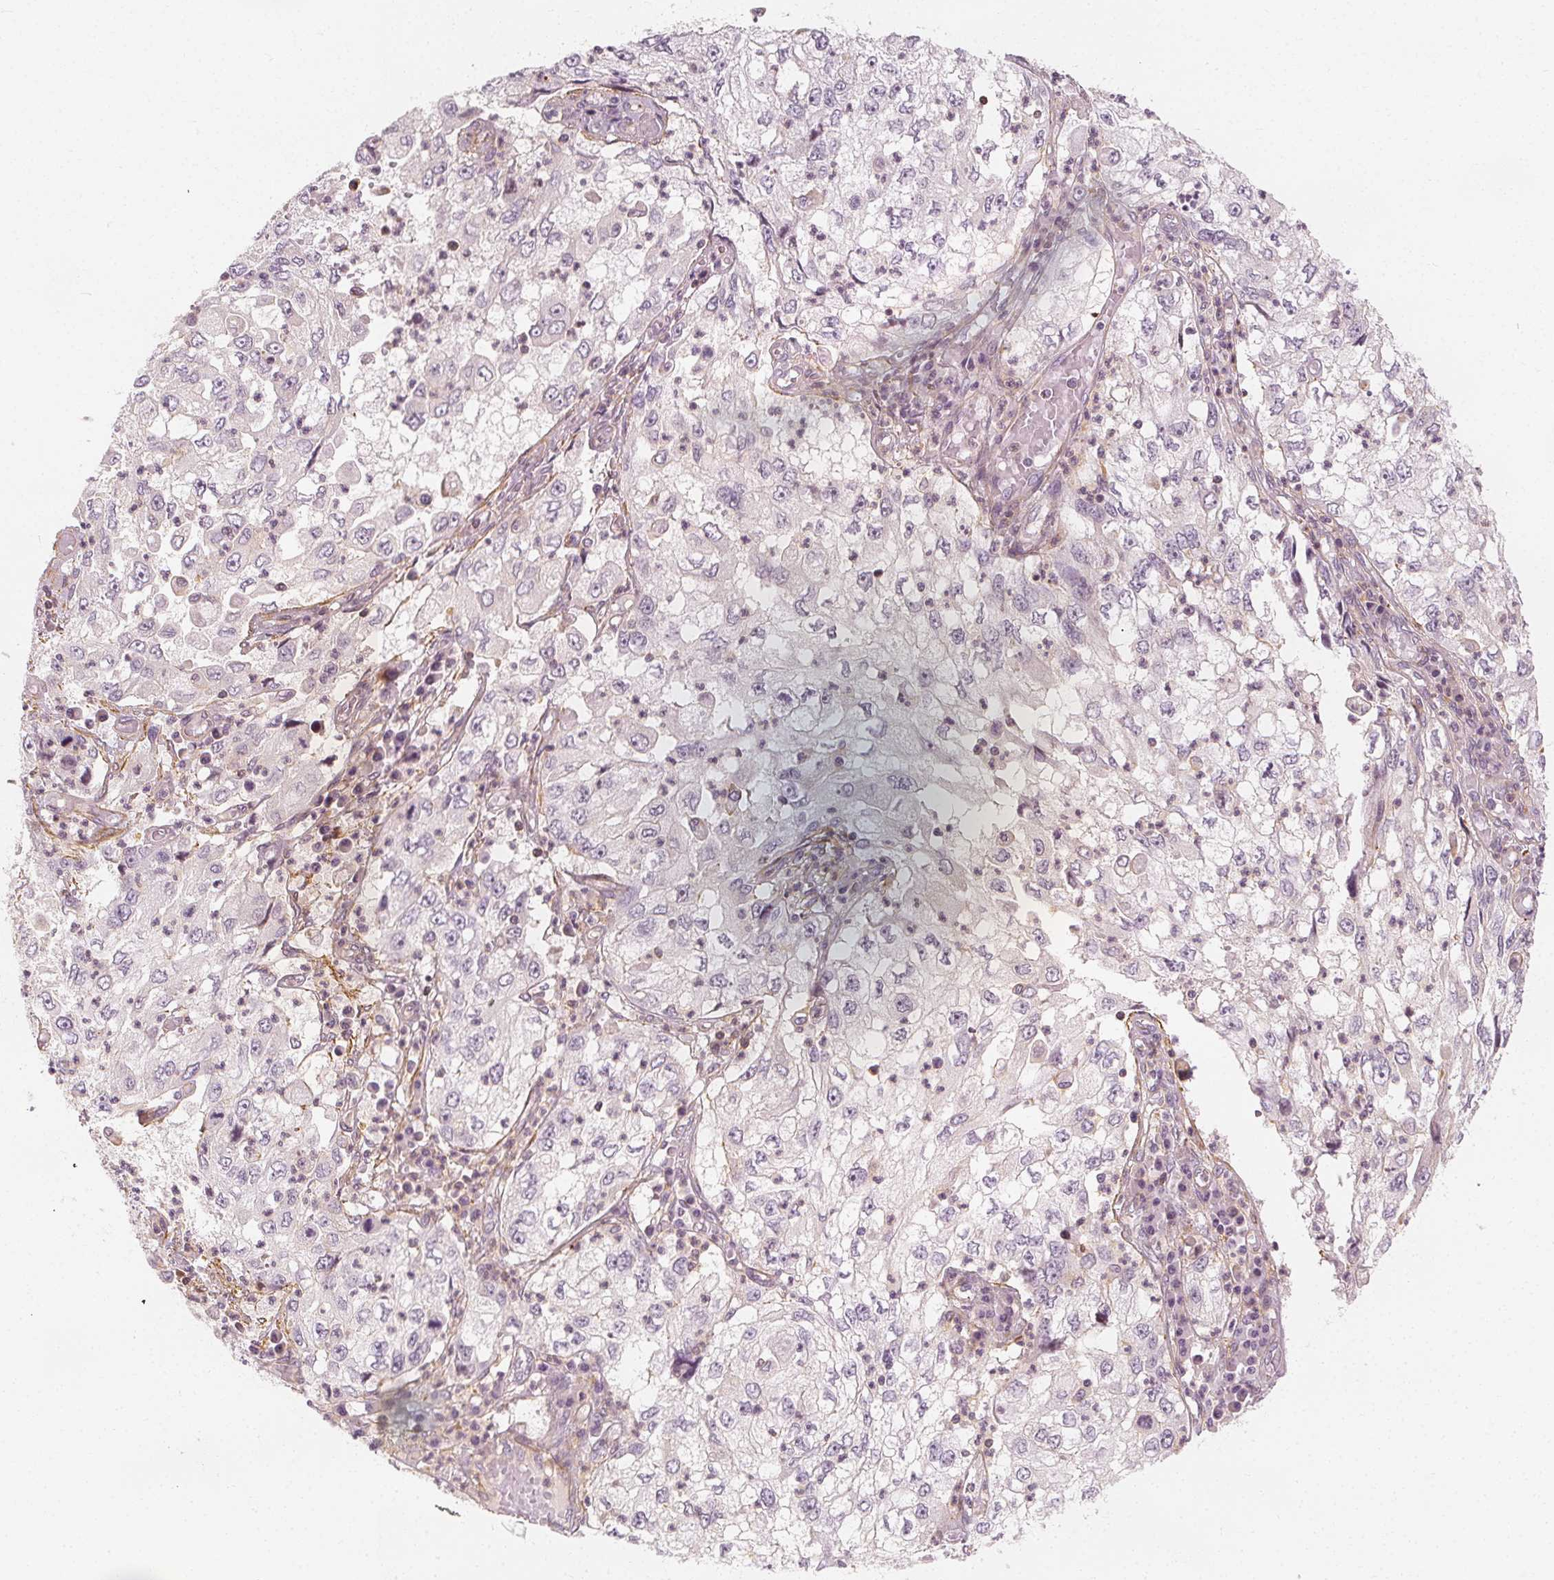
{"staining": {"intensity": "negative", "quantity": "none", "location": "none"}, "tissue": "cervical cancer", "cell_type": "Tumor cells", "image_type": "cancer", "snomed": [{"axis": "morphology", "description": "Squamous cell carcinoma, NOS"}, {"axis": "topography", "description": "Cervix"}], "caption": "This is an immunohistochemistry (IHC) photomicrograph of cervical squamous cell carcinoma. There is no positivity in tumor cells.", "gene": "ARHGAP26", "patient": {"sex": "female", "age": 36}}